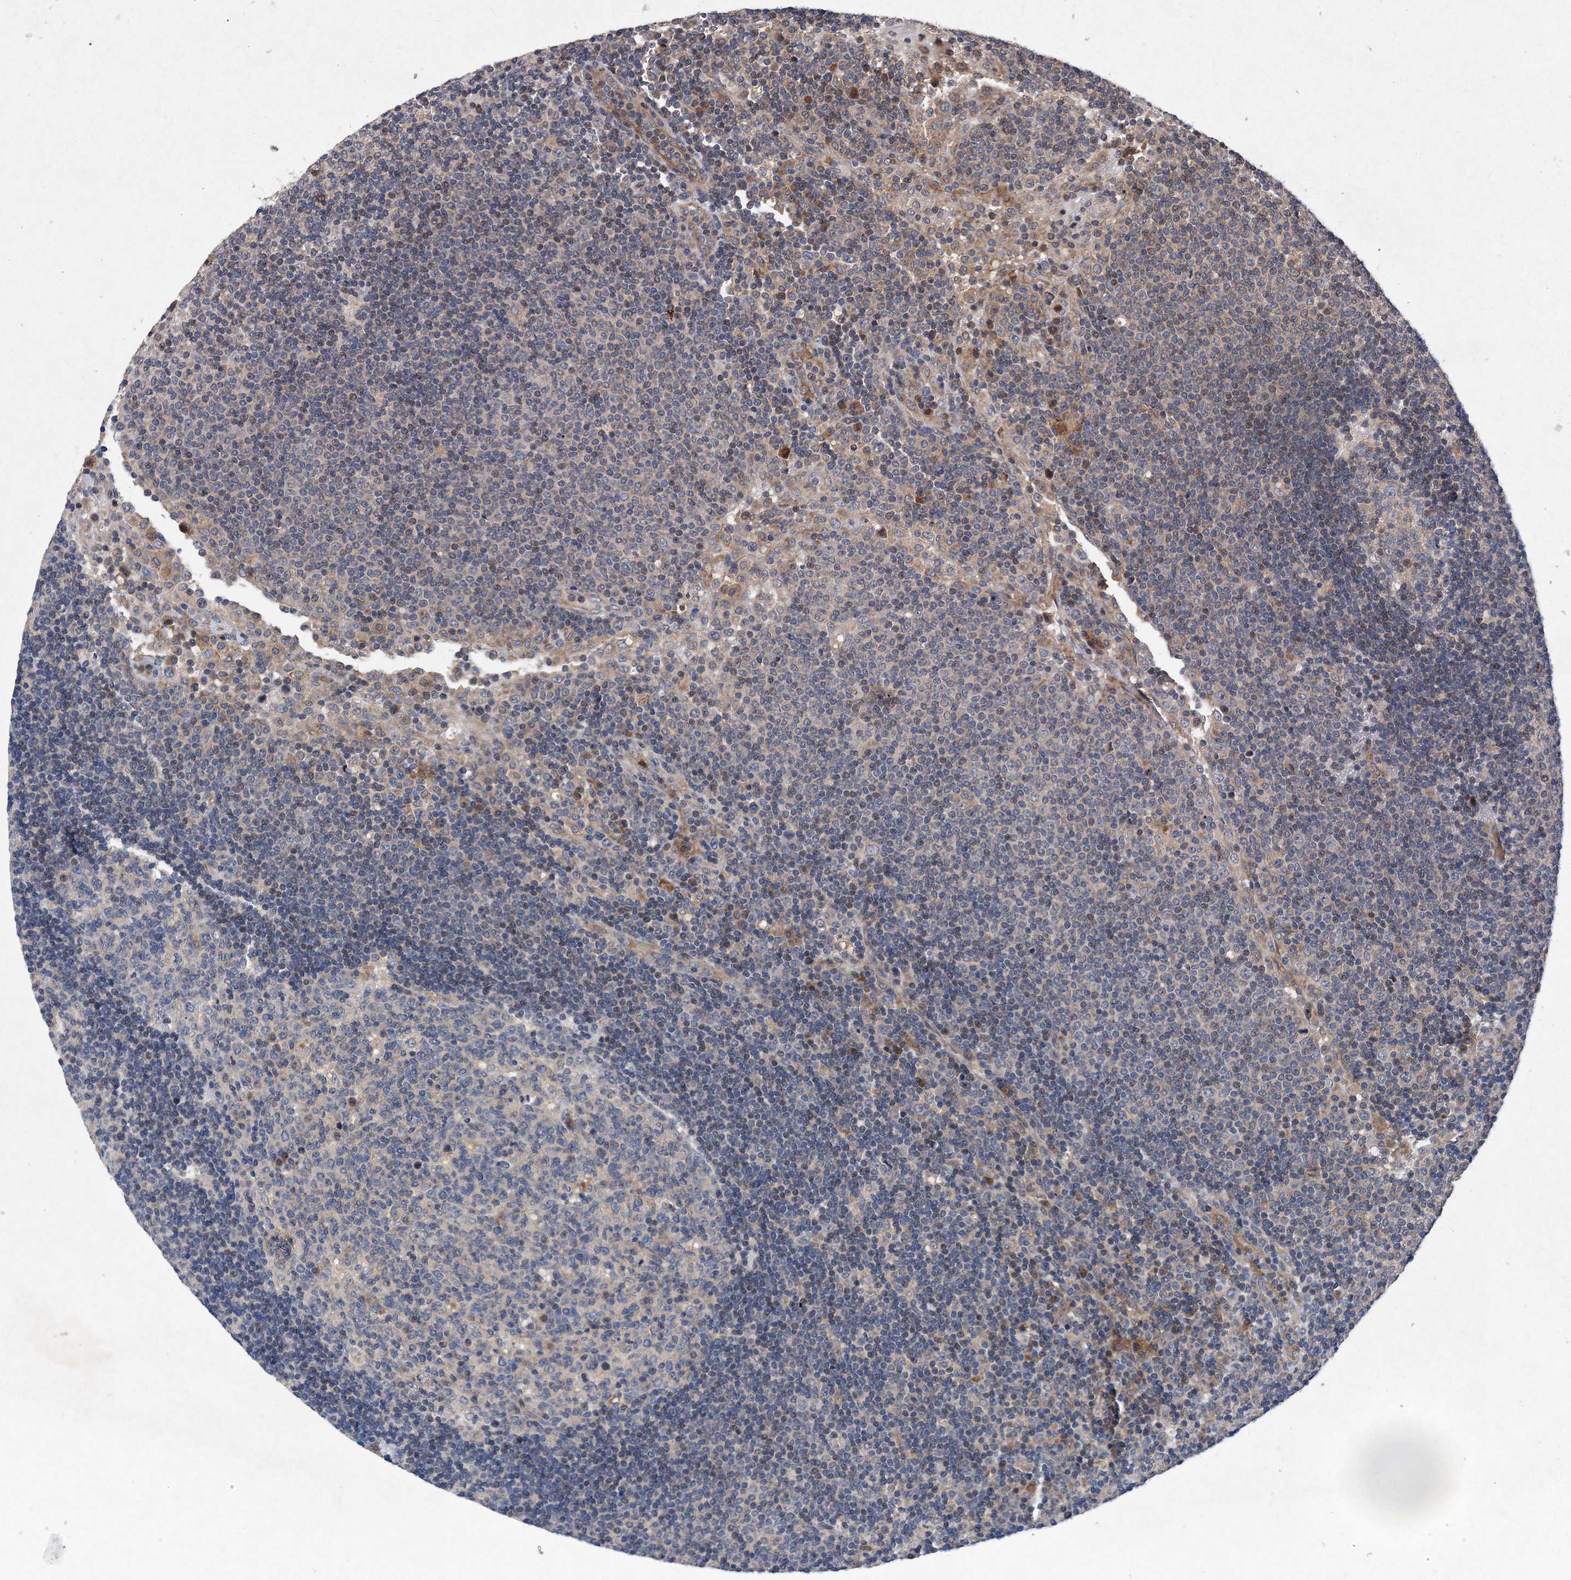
{"staining": {"intensity": "negative", "quantity": "none", "location": "none"}, "tissue": "lymph node", "cell_type": "Germinal center cells", "image_type": "normal", "snomed": [{"axis": "morphology", "description": "Normal tissue, NOS"}, {"axis": "topography", "description": "Lymph node"}], "caption": "The immunohistochemistry micrograph has no significant expression in germinal center cells of lymph node.", "gene": "PROSER1", "patient": {"sex": "female", "age": 53}}